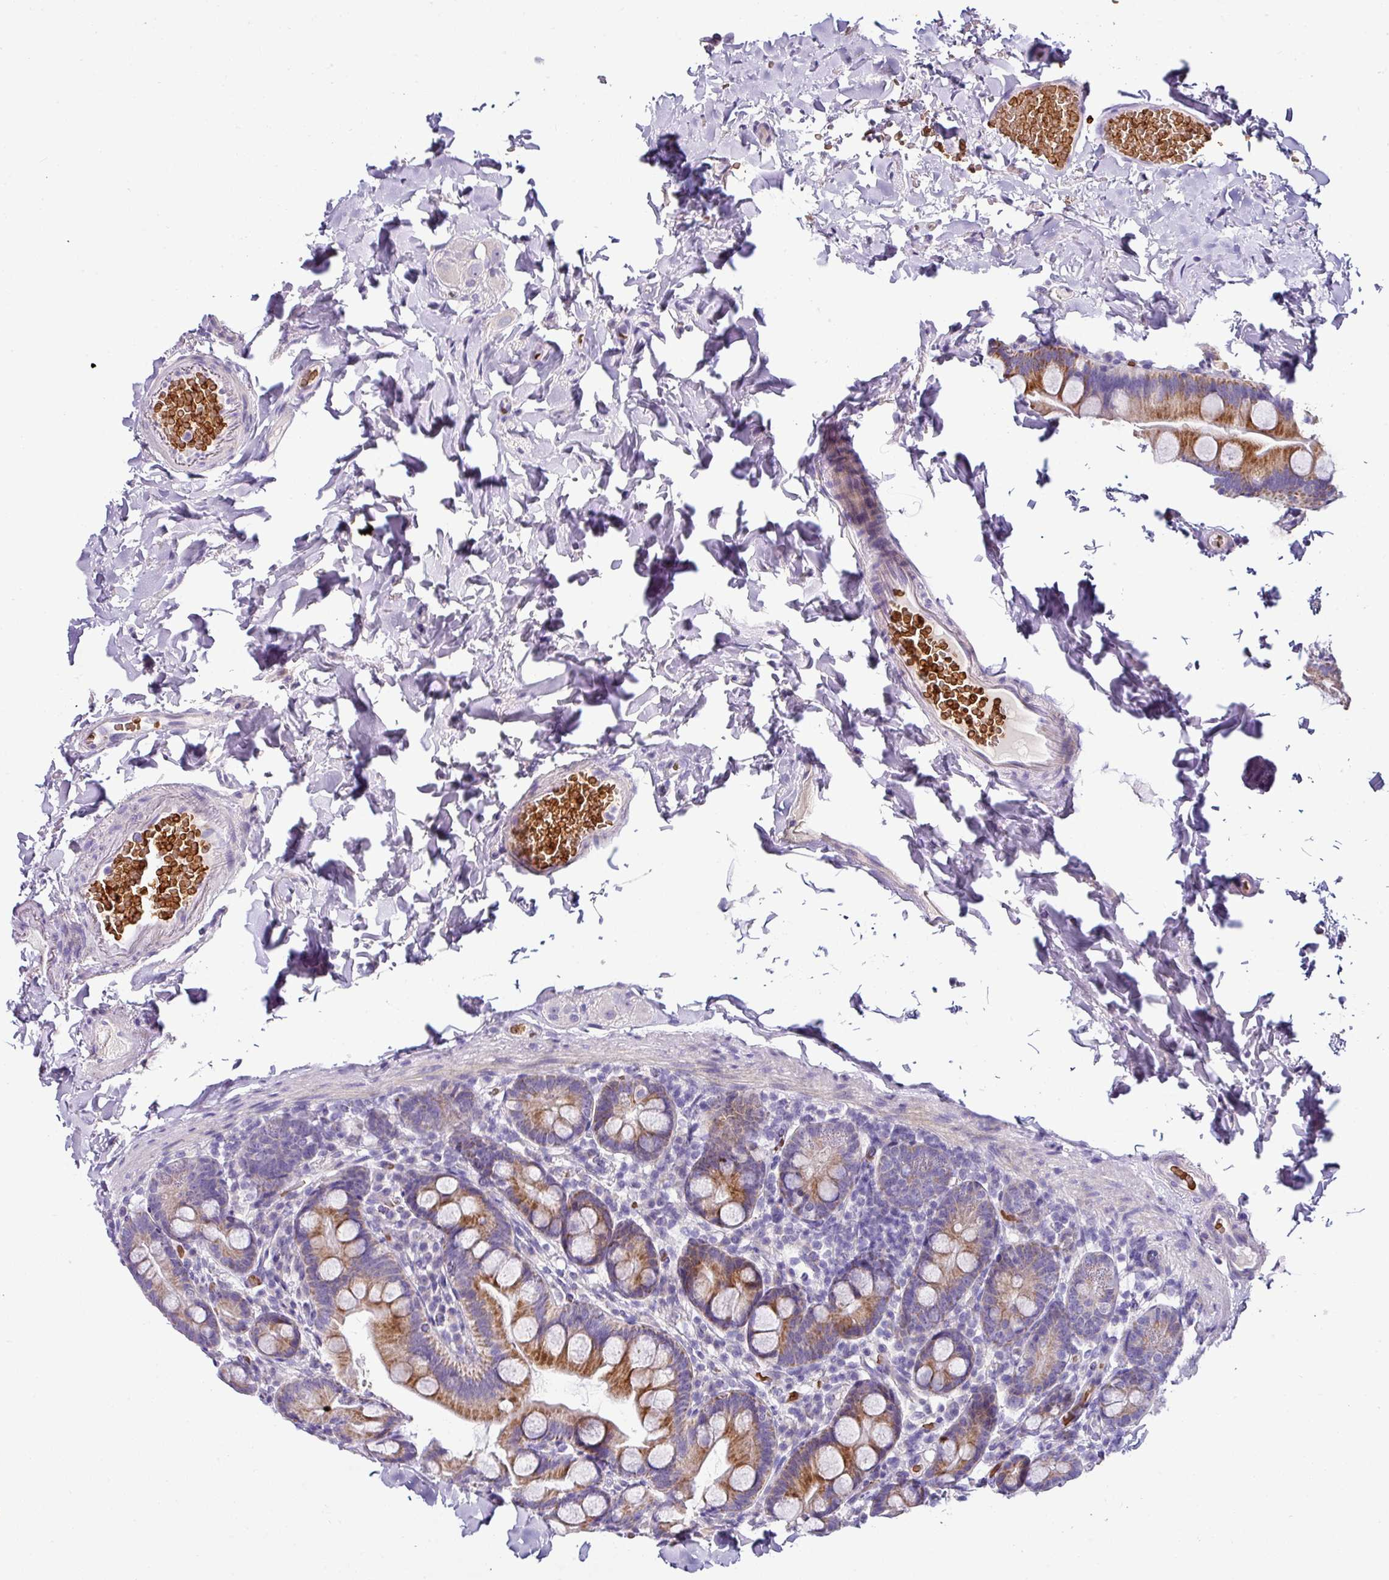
{"staining": {"intensity": "moderate", "quantity": "25%-75%", "location": "cytoplasmic/membranous"}, "tissue": "small intestine", "cell_type": "Glandular cells", "image_type": "normal", "snomed": [{"axis": "morphology", "description": "Normal tissue, NOS"}, {"axis": "topography", "description": "Small intestine"}], "caption": "Immunohistochemistry micrograph of normal human small intestine stained for a protein (brown), which exhibits medium levels of moderate cytoplasmic/membranous positivity in approximately 25%-75% of glandular cells.", "gene": "NAPSA", "patient": {"sex": "female", "age": 68}}